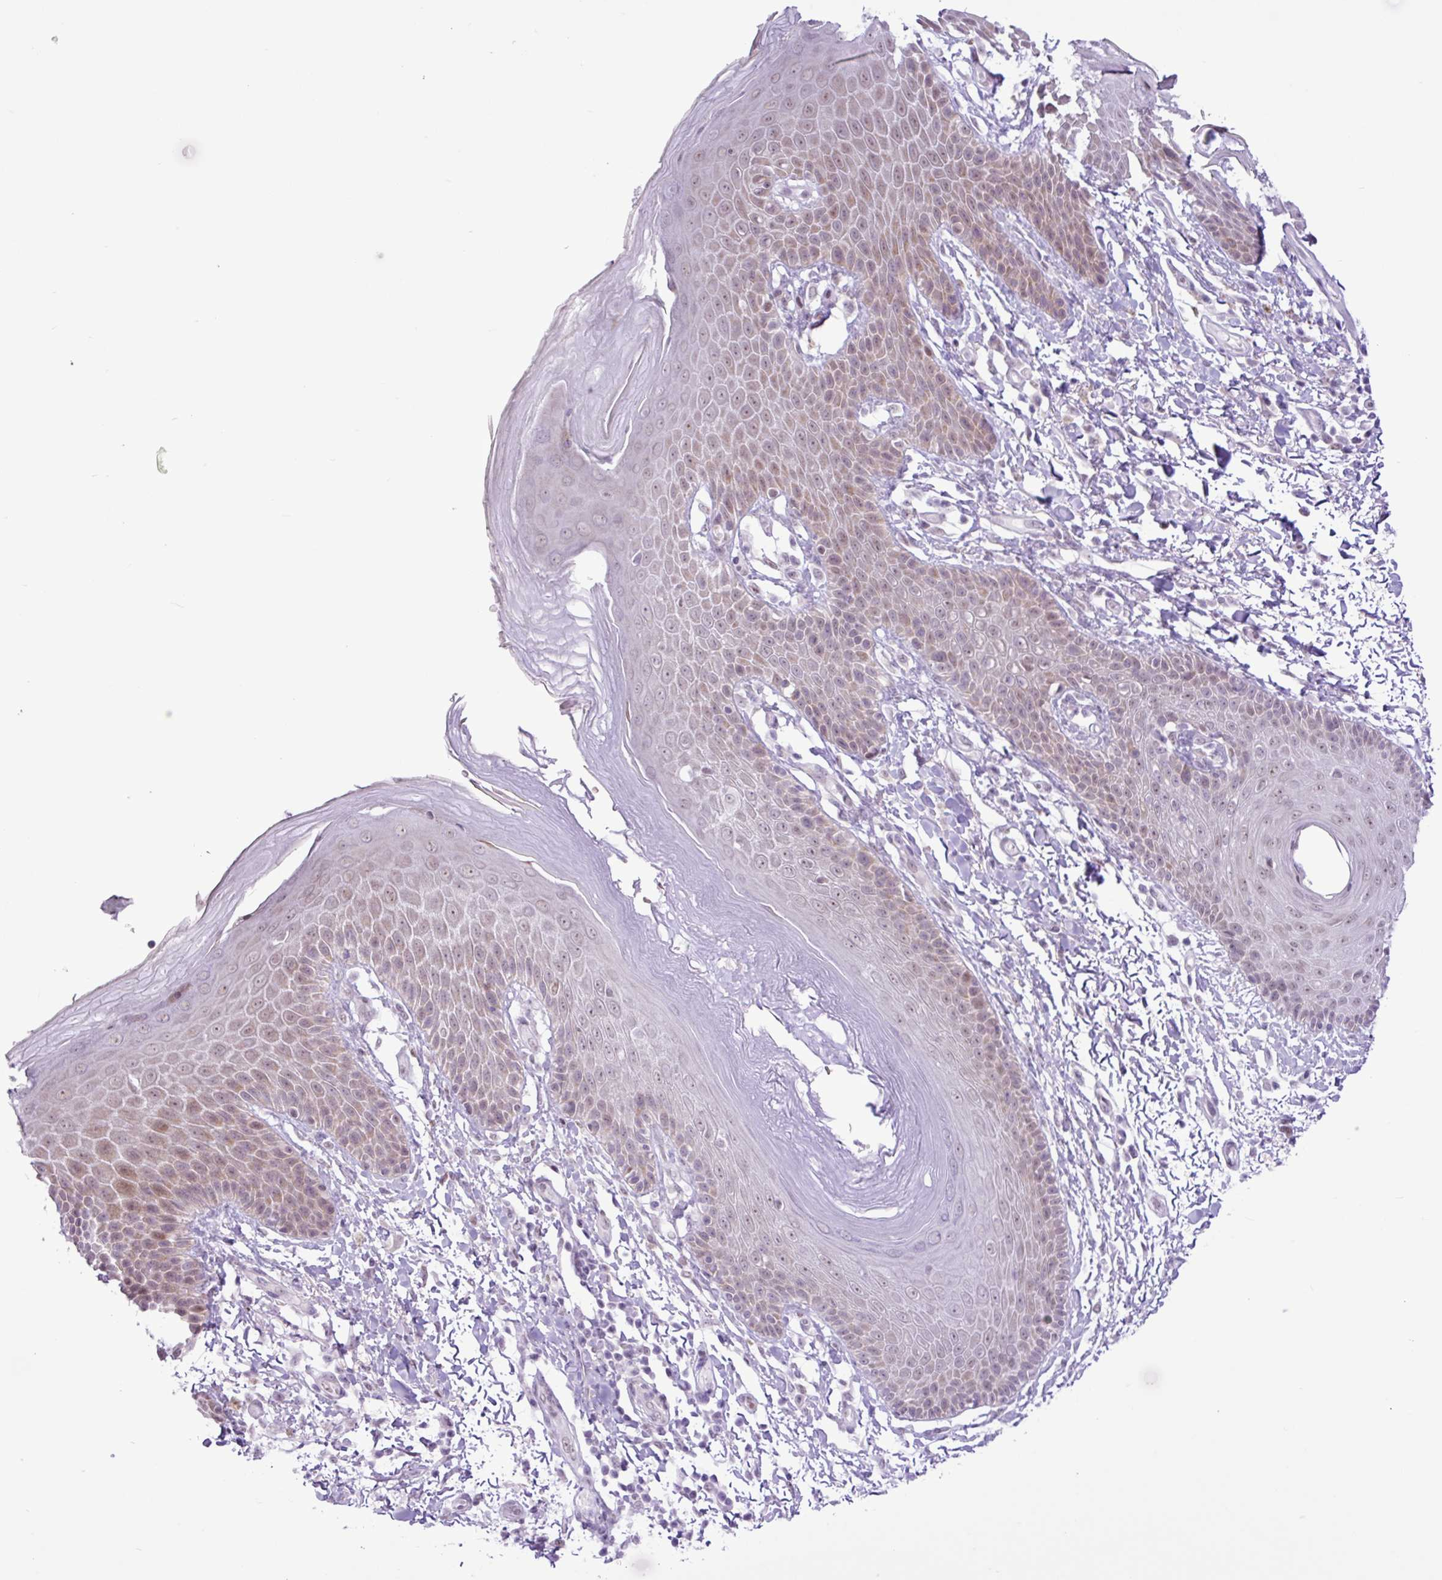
{"staining": {"intensity": "moderate", "quantity": "25%-75%", "location": "cytoplasmic/membranous,nuclear"}, "tissue": "skin", "cell_type": "Epidermal cells", "image_type": "normal", "snomed": [{"axis": "morphology", "description": "Normal tissue, NOS"}, {"axis": "topography", "description": "Peripheral nerve tissue"}], "caption": "A high-resolution micrograph shows immunohistochemistry (IHC) staining of benign skin, which reveals moderate cytoplasmic/membranous,nuclear staining in approximately 25%-75% of epidermal cells. (DAB (3,3'-diaminobenzidine) = brown stain, brightfield microscopy at high magnification).", "gene": "ELOA2", "patient": {"sex": "male", "age": 51}}